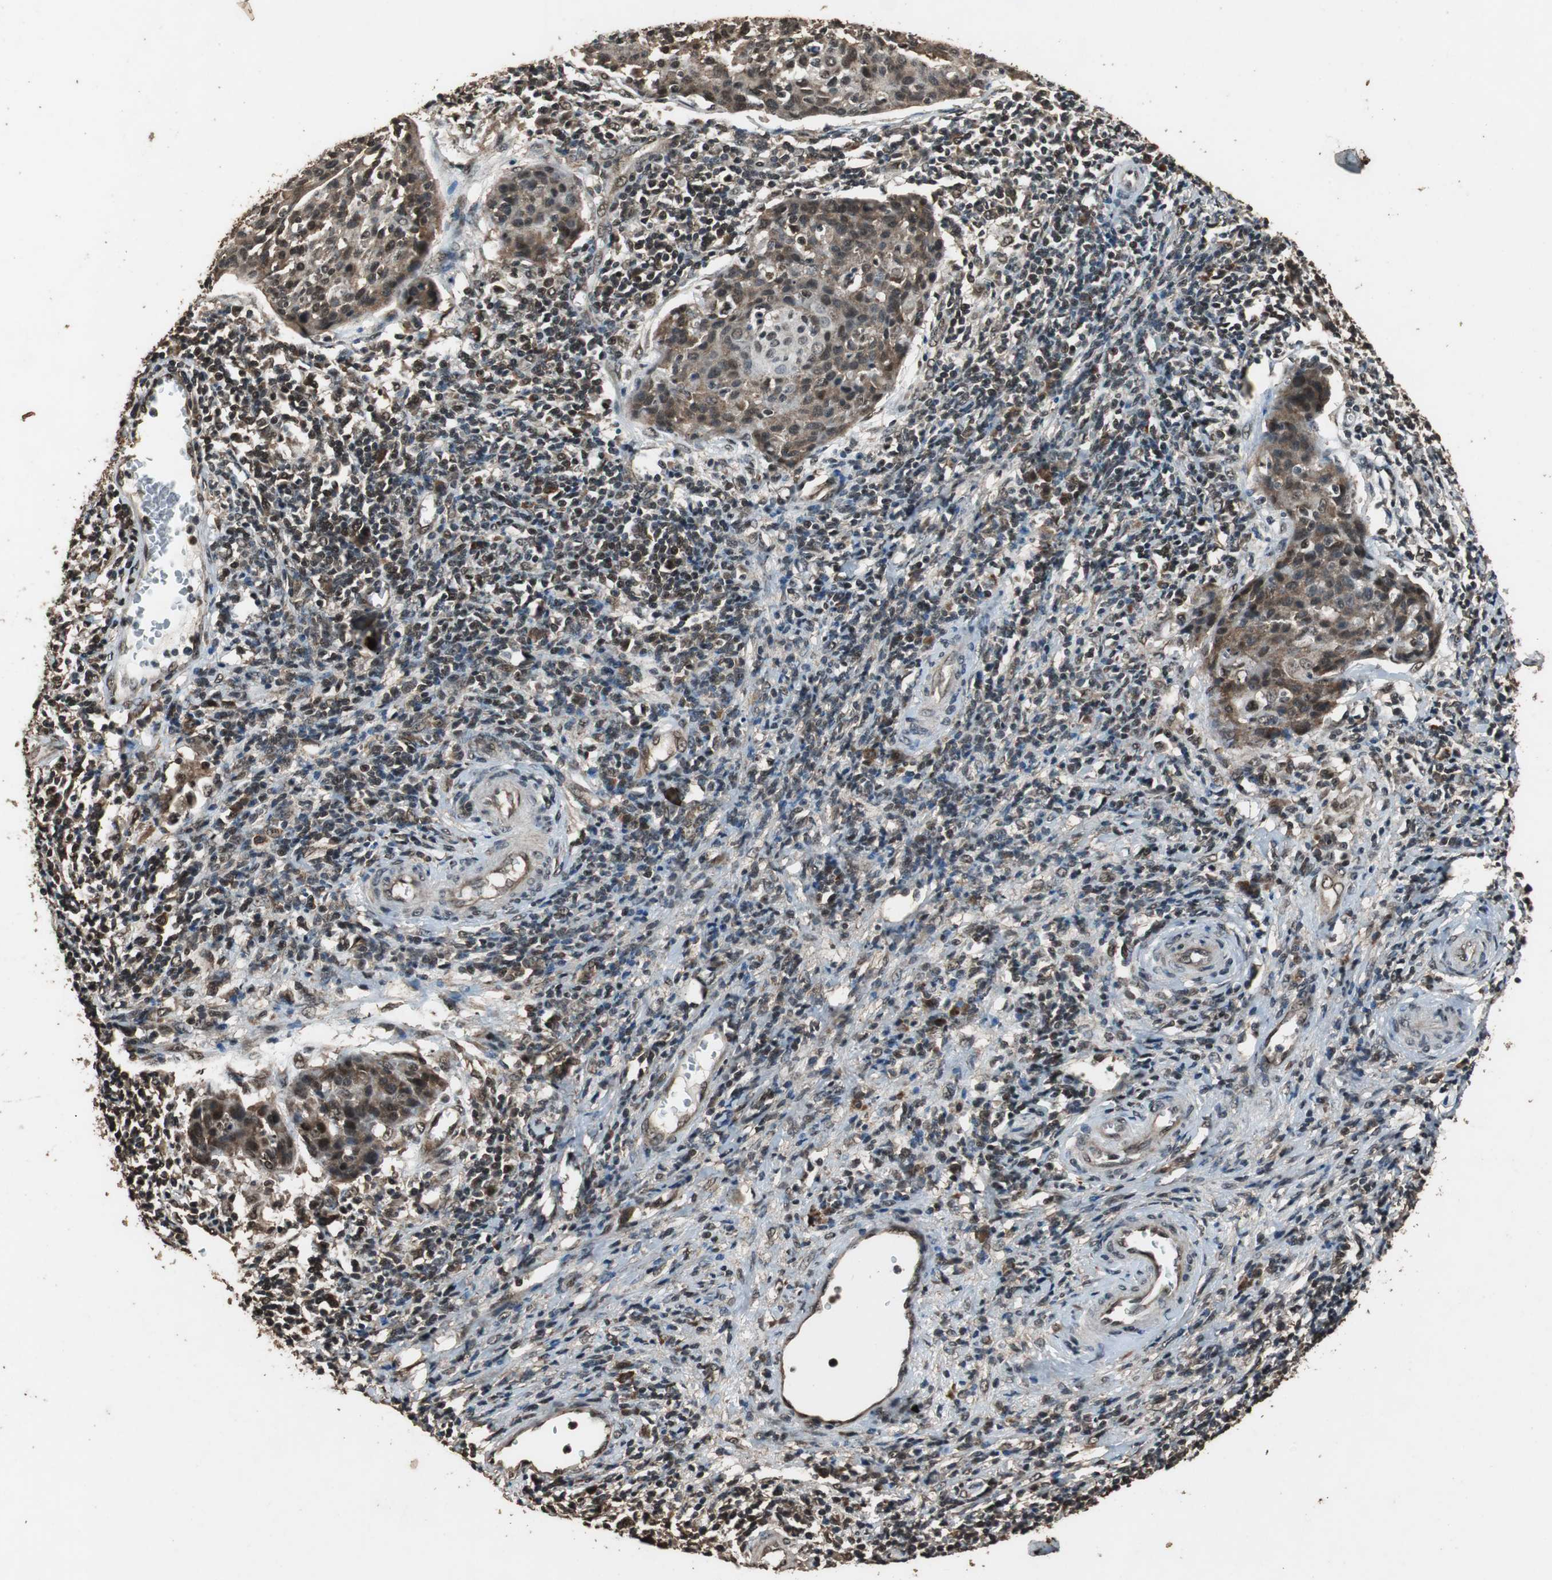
{"staining": {"intensity": "strong", "quantity": ">75%", "location": "cytoplasmic/membranous,nuclear"}, "tissue": "cervical cancer", "cell_type": "Tumor cells", "image_type": "cancer", "snomed": [{"axis": "morphology", "description": "Squamous cell carcinoma, NOS"}, {"axis": "topography", "description": "Cervix"}], "caption": "Immunohistochemical staining of cervical cancer demonstrates high levels of strong cytoplasmic/membranous and nuclear expression in approximately >75% of tumor cells. The protein of interest is stained brown, and the nuclei are stained in blue (DAB IHC with brightfield microscopy, high magnification).", "gene": "ZNF18", "patient": {"sex": "female", "age": 38}}